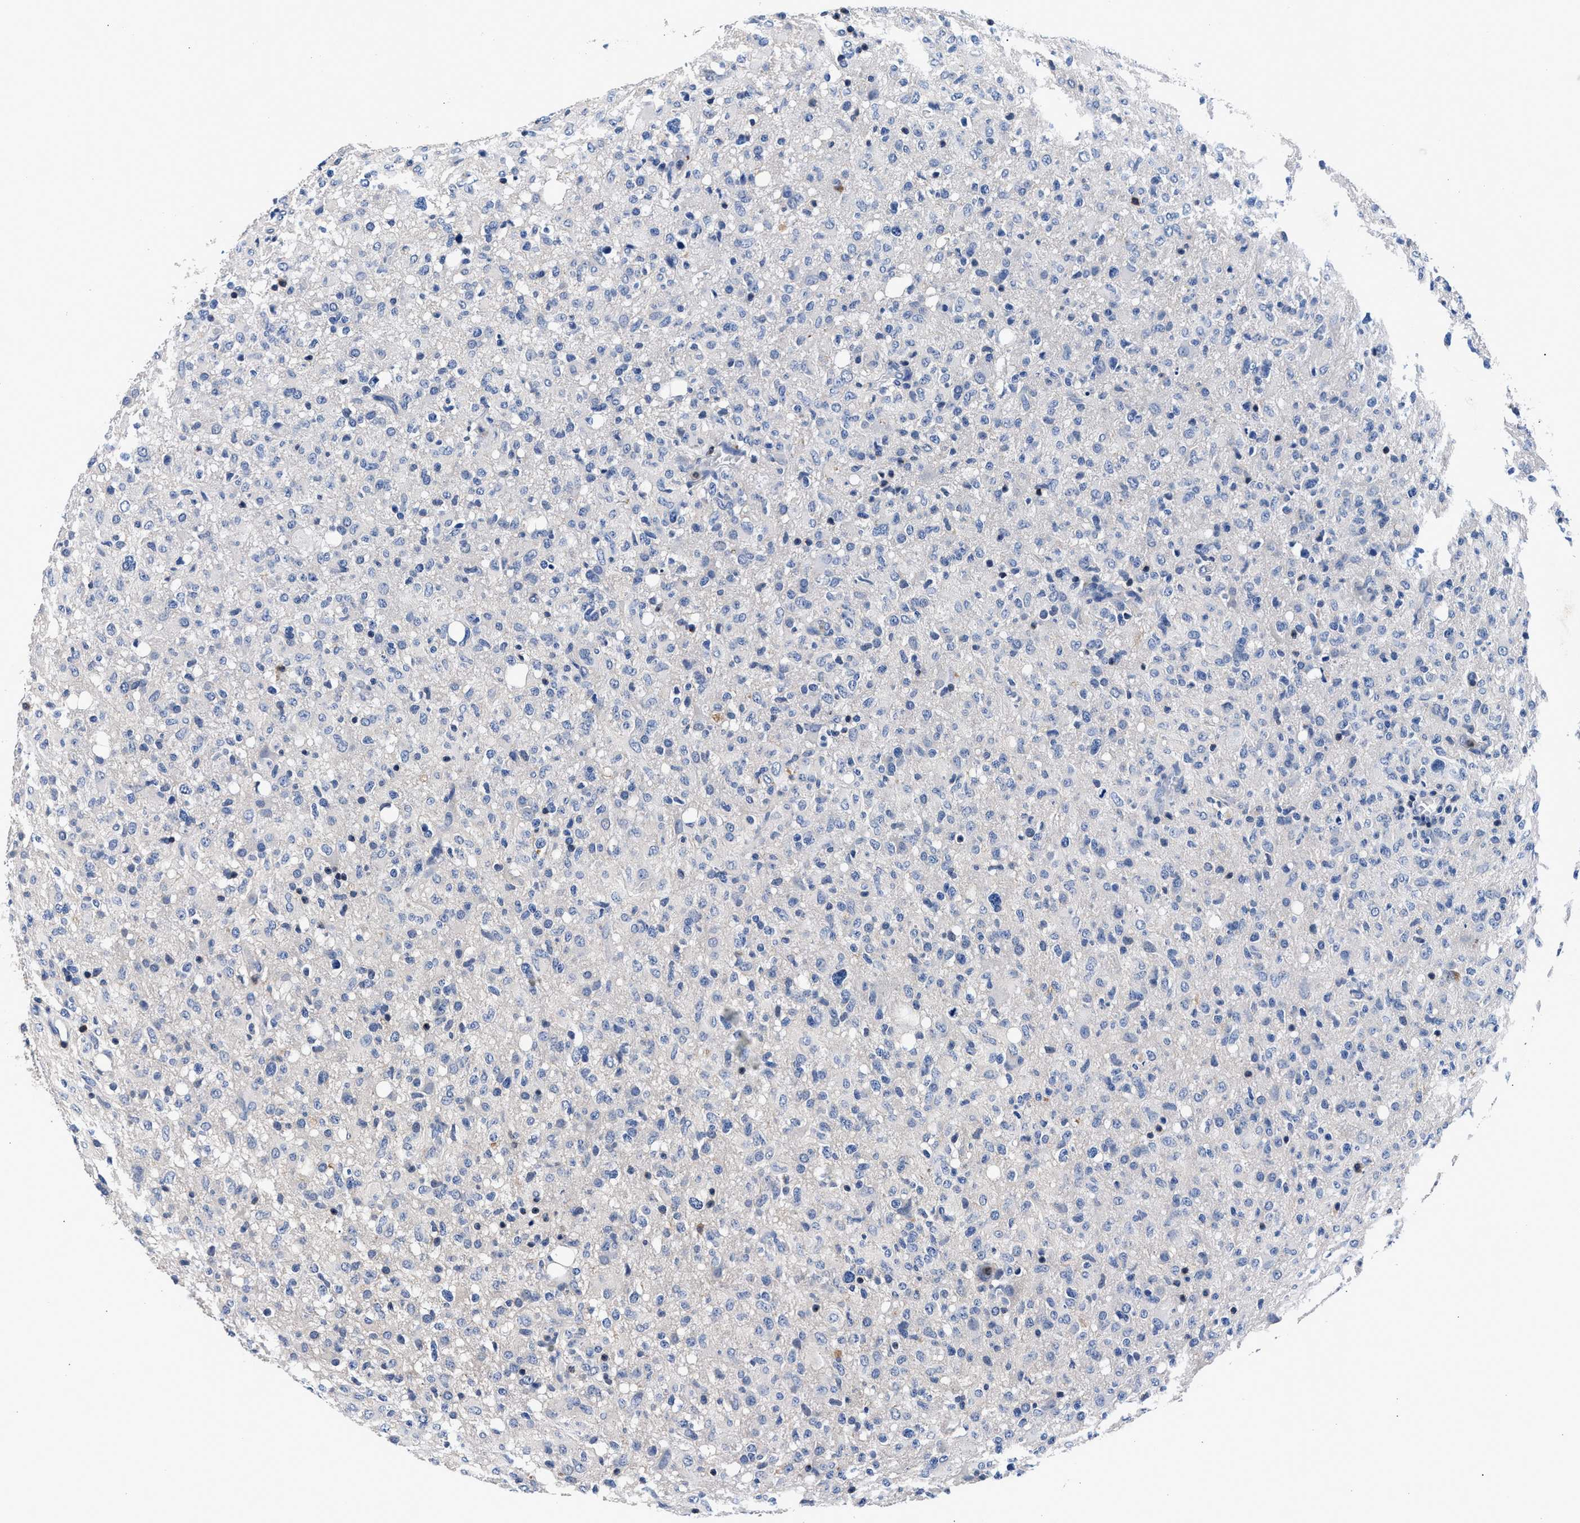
{"staining": {"intensity": "negative", "quantity": "none", "location": "none"}, "tissue": "glioma", "cell_type": "Tumor cells", "image_type": "cancer", "snomed": [{"axis": "morphology", "description": "Glioma, malignant, High grade"}, {"axis": "topography", "description": "Brain"}], "caption": "Tumor cells show no significant protein expression in glioma. Brightfield microscopy of IHC stained with DAB (brown) and hematoxylin (blue), captured at high magnification.", "gene": "PHF24", "patient": {"sex": "female", "age": 57}}